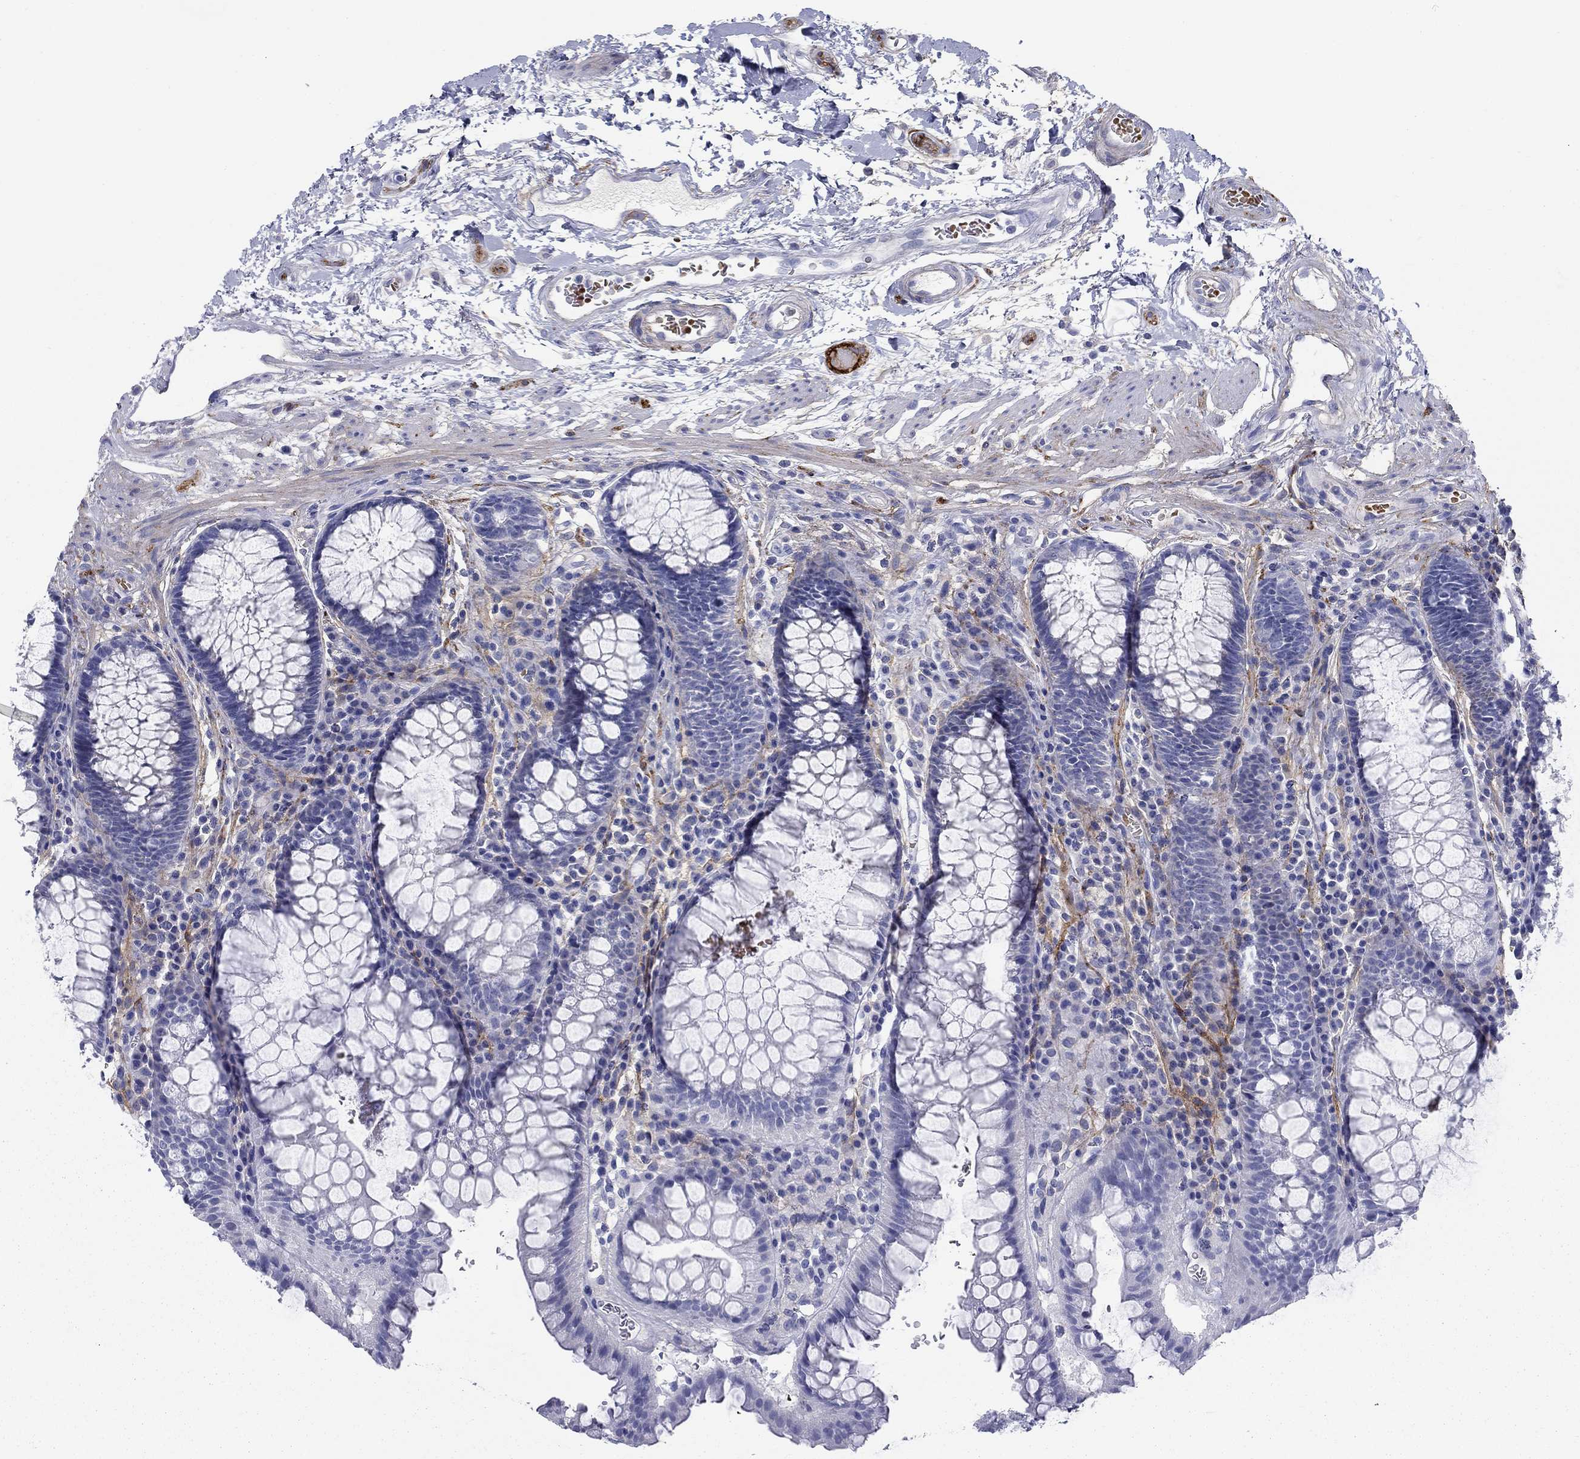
{"staining": {"intensity": "negative", "quantity": "none", "location": "none"}, "tissue": "rectum", "cell_type": "Glandular cells", "image_type": "normal", "snomed": [{"axis": "morphology", "description": "Normal tissue, NOS"}, {"axis": "topography", "description": "Rectum"}], "caption": "Immunohistochemistry photomicrograph of benign human rectum stained for a protein (brown), which displays no expression in glandular cells.", "gene": "GPC1", "patient": {"sex": "female", "age": 68}}